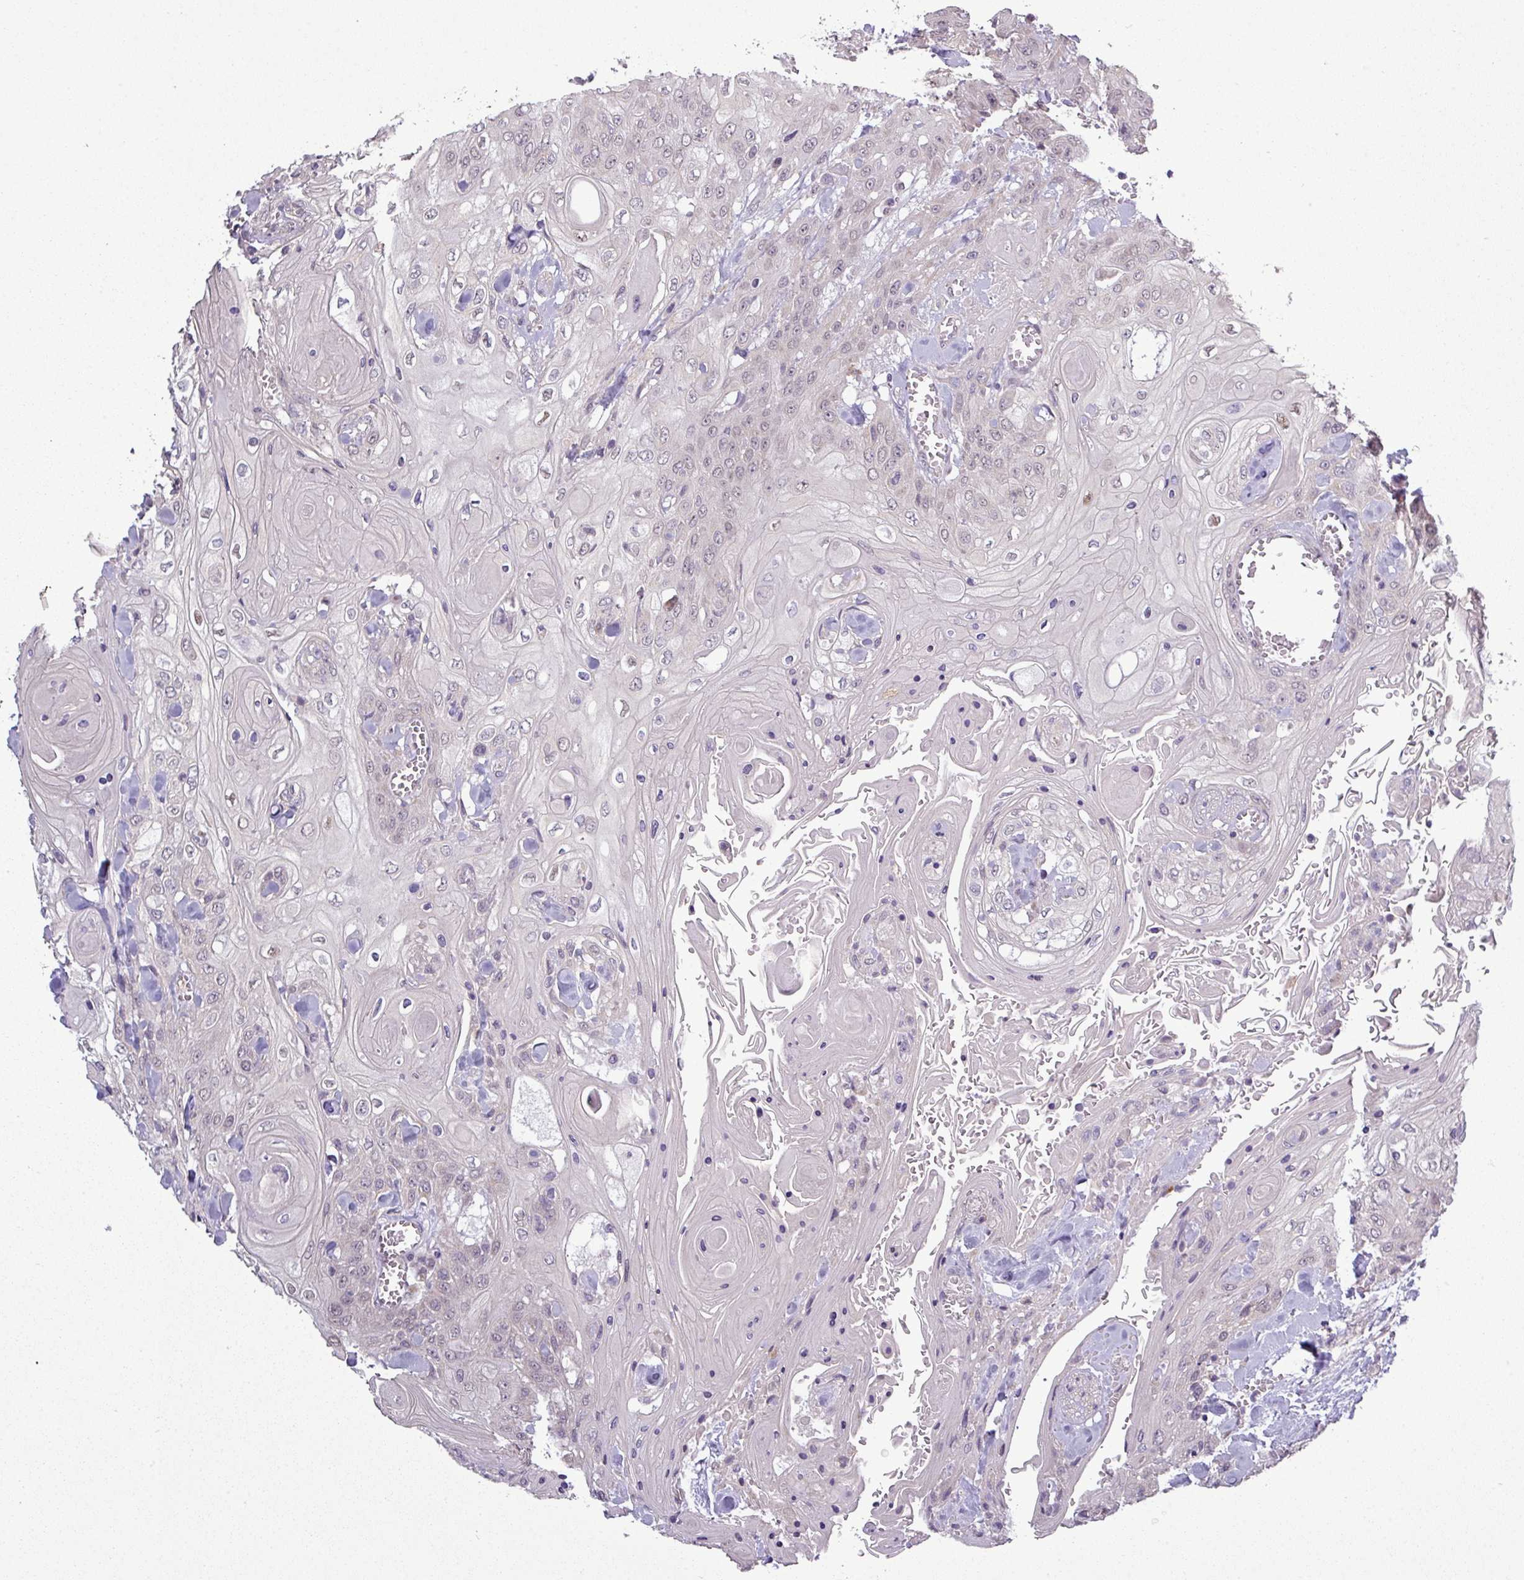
{"staining": {"intensity": "negative", "quantity": "none", "location": "none"}, "tissue": "head and neck cancer", "cell_type": "Tumor cells", "image_type": "cancer", "snomed": [{"axis": "morphology", "description": "Squamous cell carcinoma, NOS"}, {"axis": "topography", "description": "Head-Neck"}], "caption": "Tumor cells are negative for brown protein staining in squamous cell carcinoma (head and neck).", "gene": "ZNF217", "patient": {"sex": "female", "age": 43}}